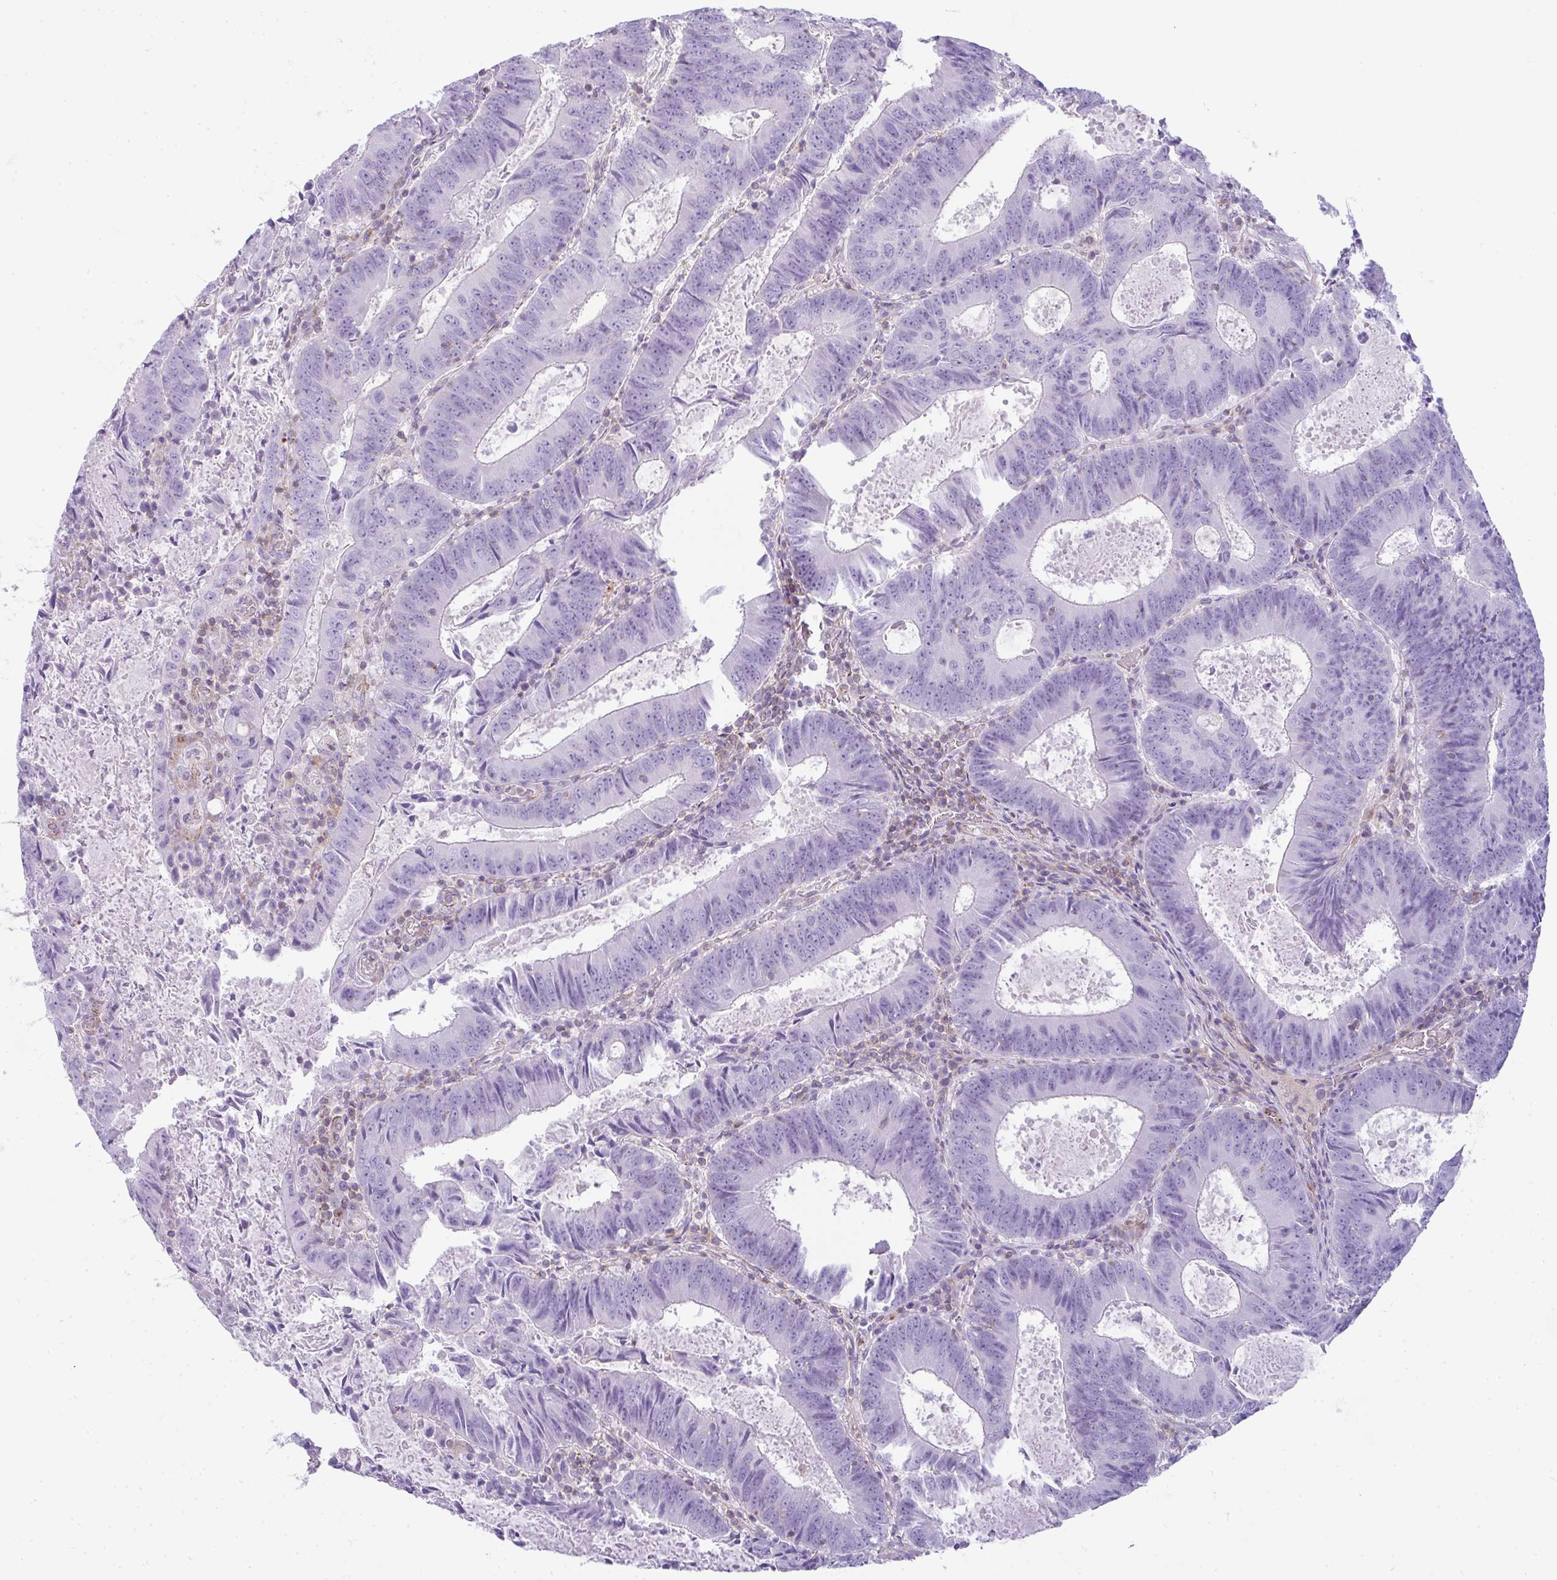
{"staining": {"intensity": "negative", "quantity": "none", "location": "none"}, "tissue": "colorectal cancer", "cell_type": "Tumor cells", "image_type": "cancer", "snomed": [{"axis": "morphology", "description": "Adenocarcinoma, NOS"}, {"axis": "topography", "description": "Colon"}], "caption": "This is an immunohistochemistry (IHC) histopathology image of colorectal cancer. There is no positivity in tumor cells.", "gene": "CDRT15", "patient": {"sex": "male", "age": 67}}